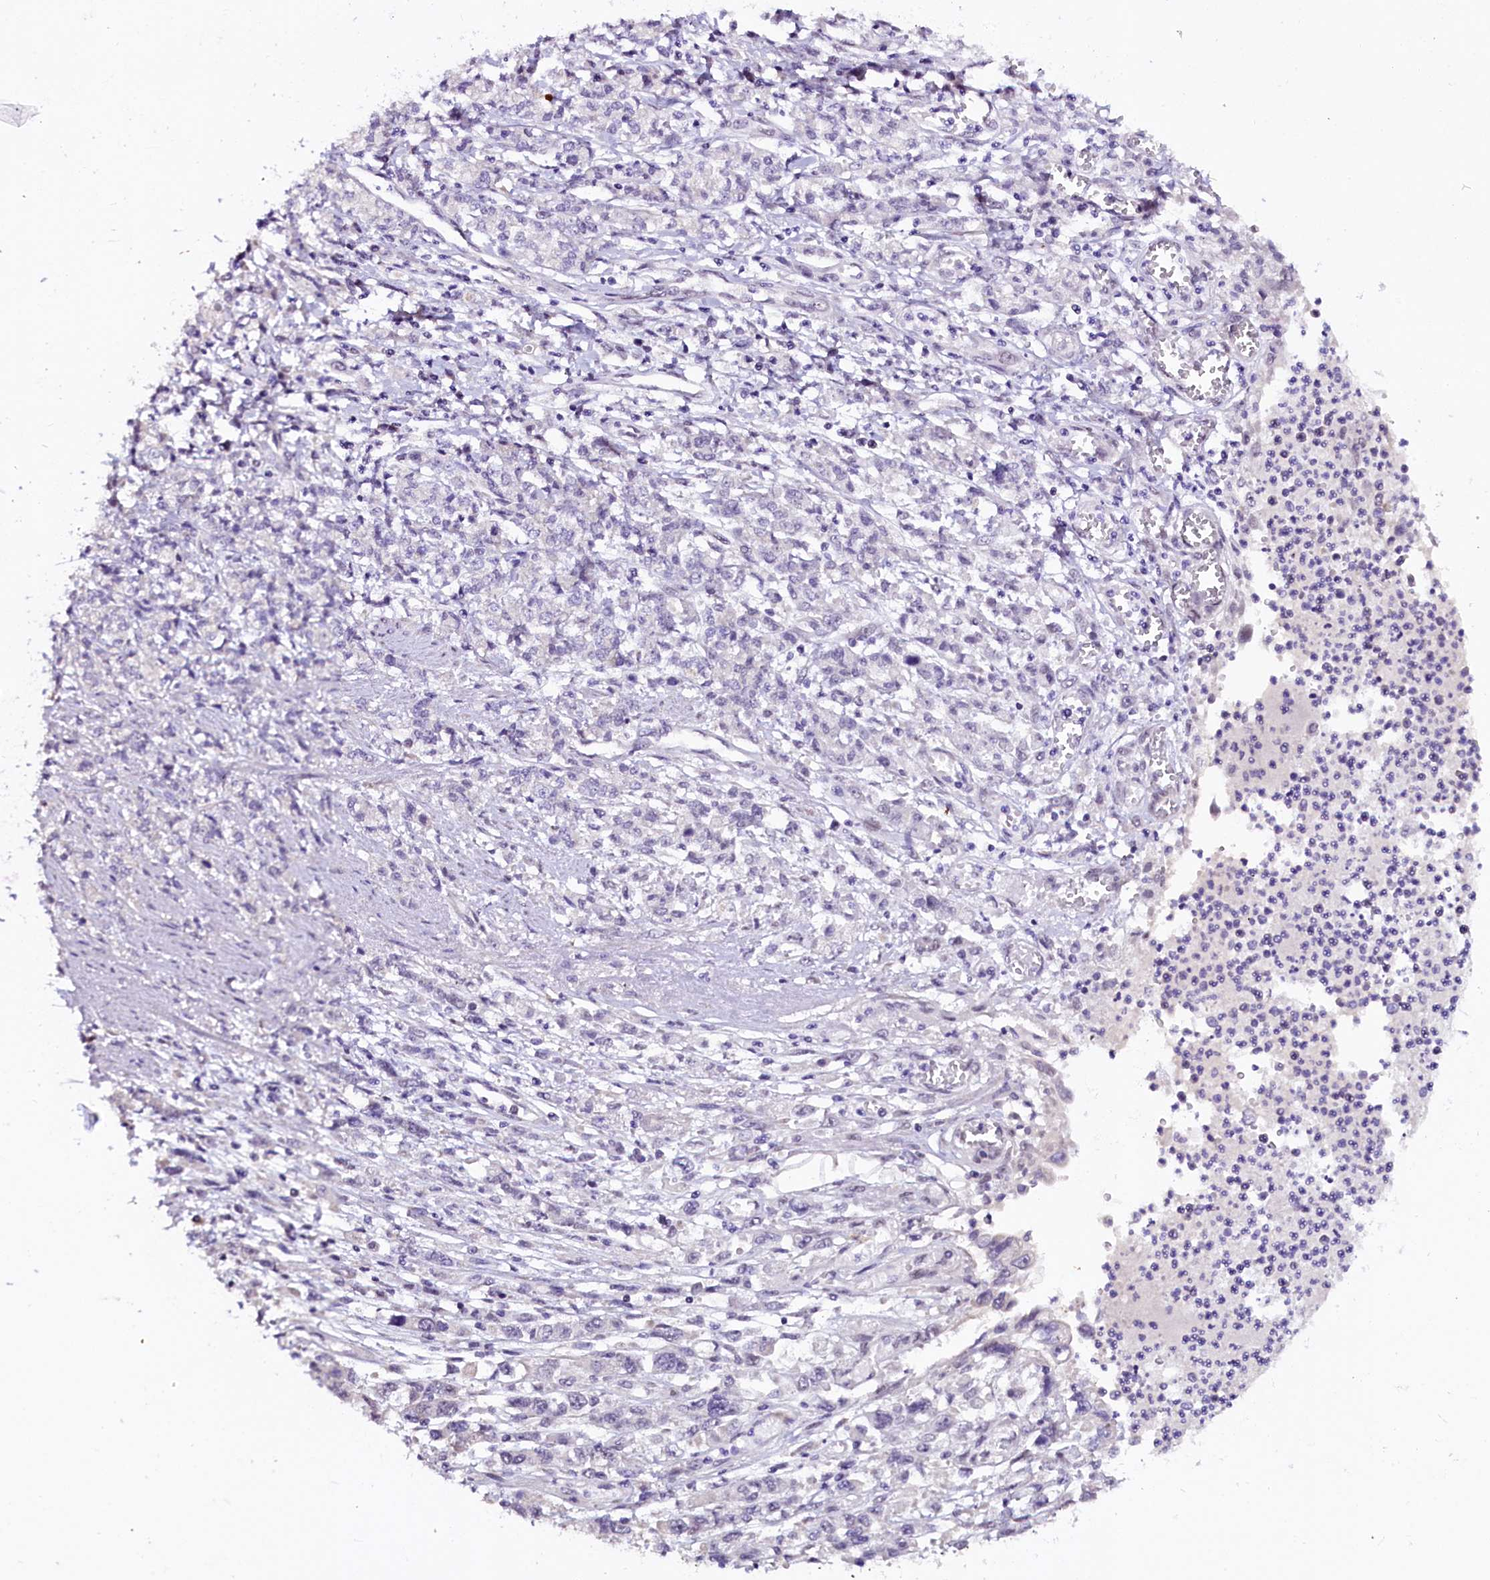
{"staining": {"intensity": "negative", "quantity": "none", "location": "none"}, "tissue": "stomach cancer", "cell_type": "Tumor cells", "image_type": "cancer", "snomed": [{"axis": "morphology", "description": "Adenocarcinoma, NOS"}, {"axis": "topography", "description": "Stomach"}], "caption": "The IHC micrograph has no significant staining in tumor cells of stomach cancer tissue.", "gene": "RPUSD2", "patient": {"sex": "female", "age": 76}}